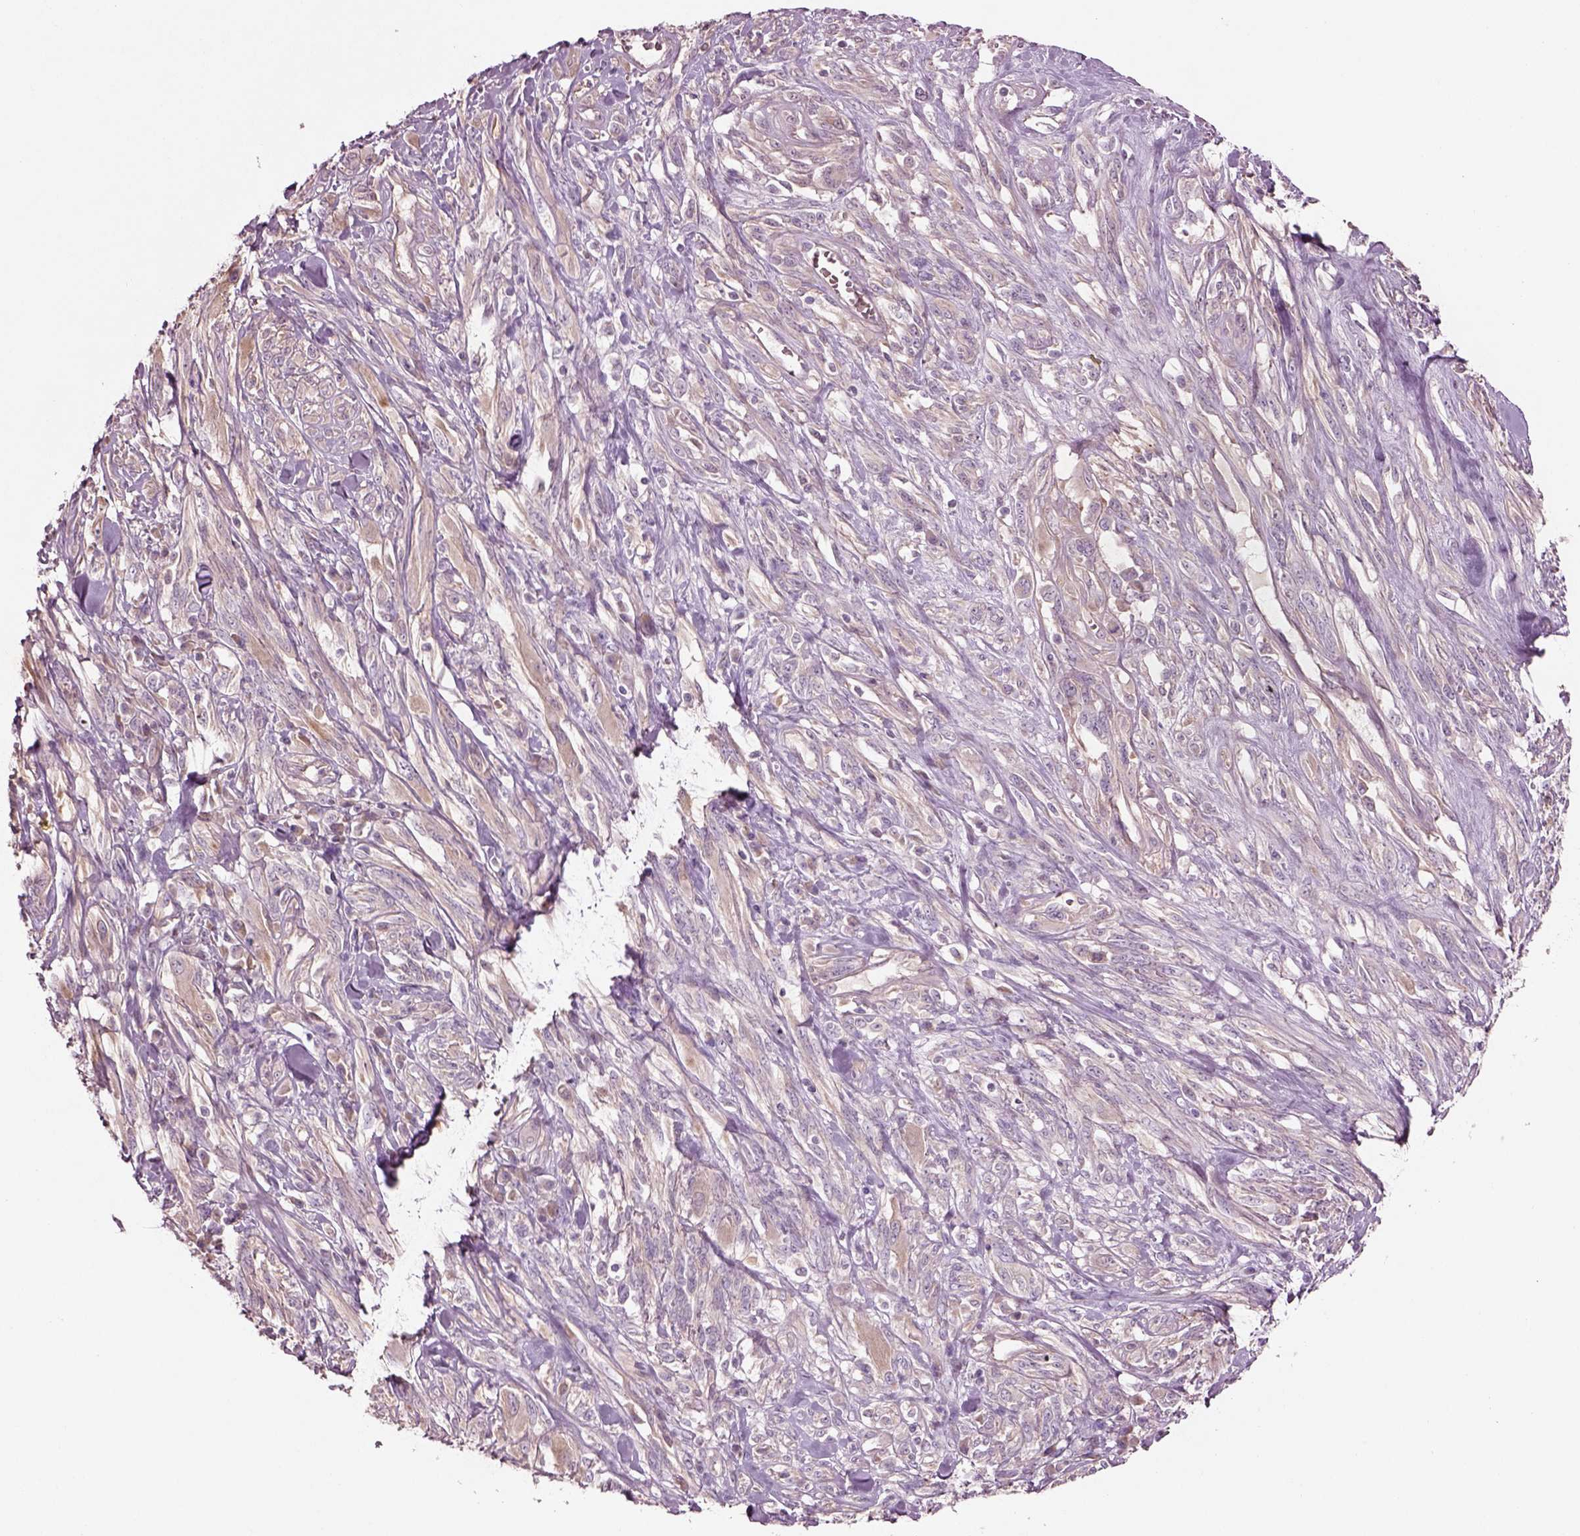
{"staining": {"intensity": "negative", "quantity": "none", "location": "none"}, "tissue": "melanoma", "cell_type": "Tumor cells", "image_type": "cancer", "snomed": [{"axis": "morphology", "description": "Malignant melanoma, NOS"}, {"axis": "topography", "description": "Skin"}], "caption": "Immunohistochemistry histopathology image of neoplastic tissue: human melanoma stained with DAB (3,3'-diaminobenzidine) displays no significant protein expression in tumor cells. Brightfield microscopy of immunohistochemistry (IHC) stained with DAB (3,3'-diaminobenzidine) (brown) and hematoxylin (blue), captured at high magnification.", "gene": "DUOXA2", "patient": {"sex": "female", "age": 91}}